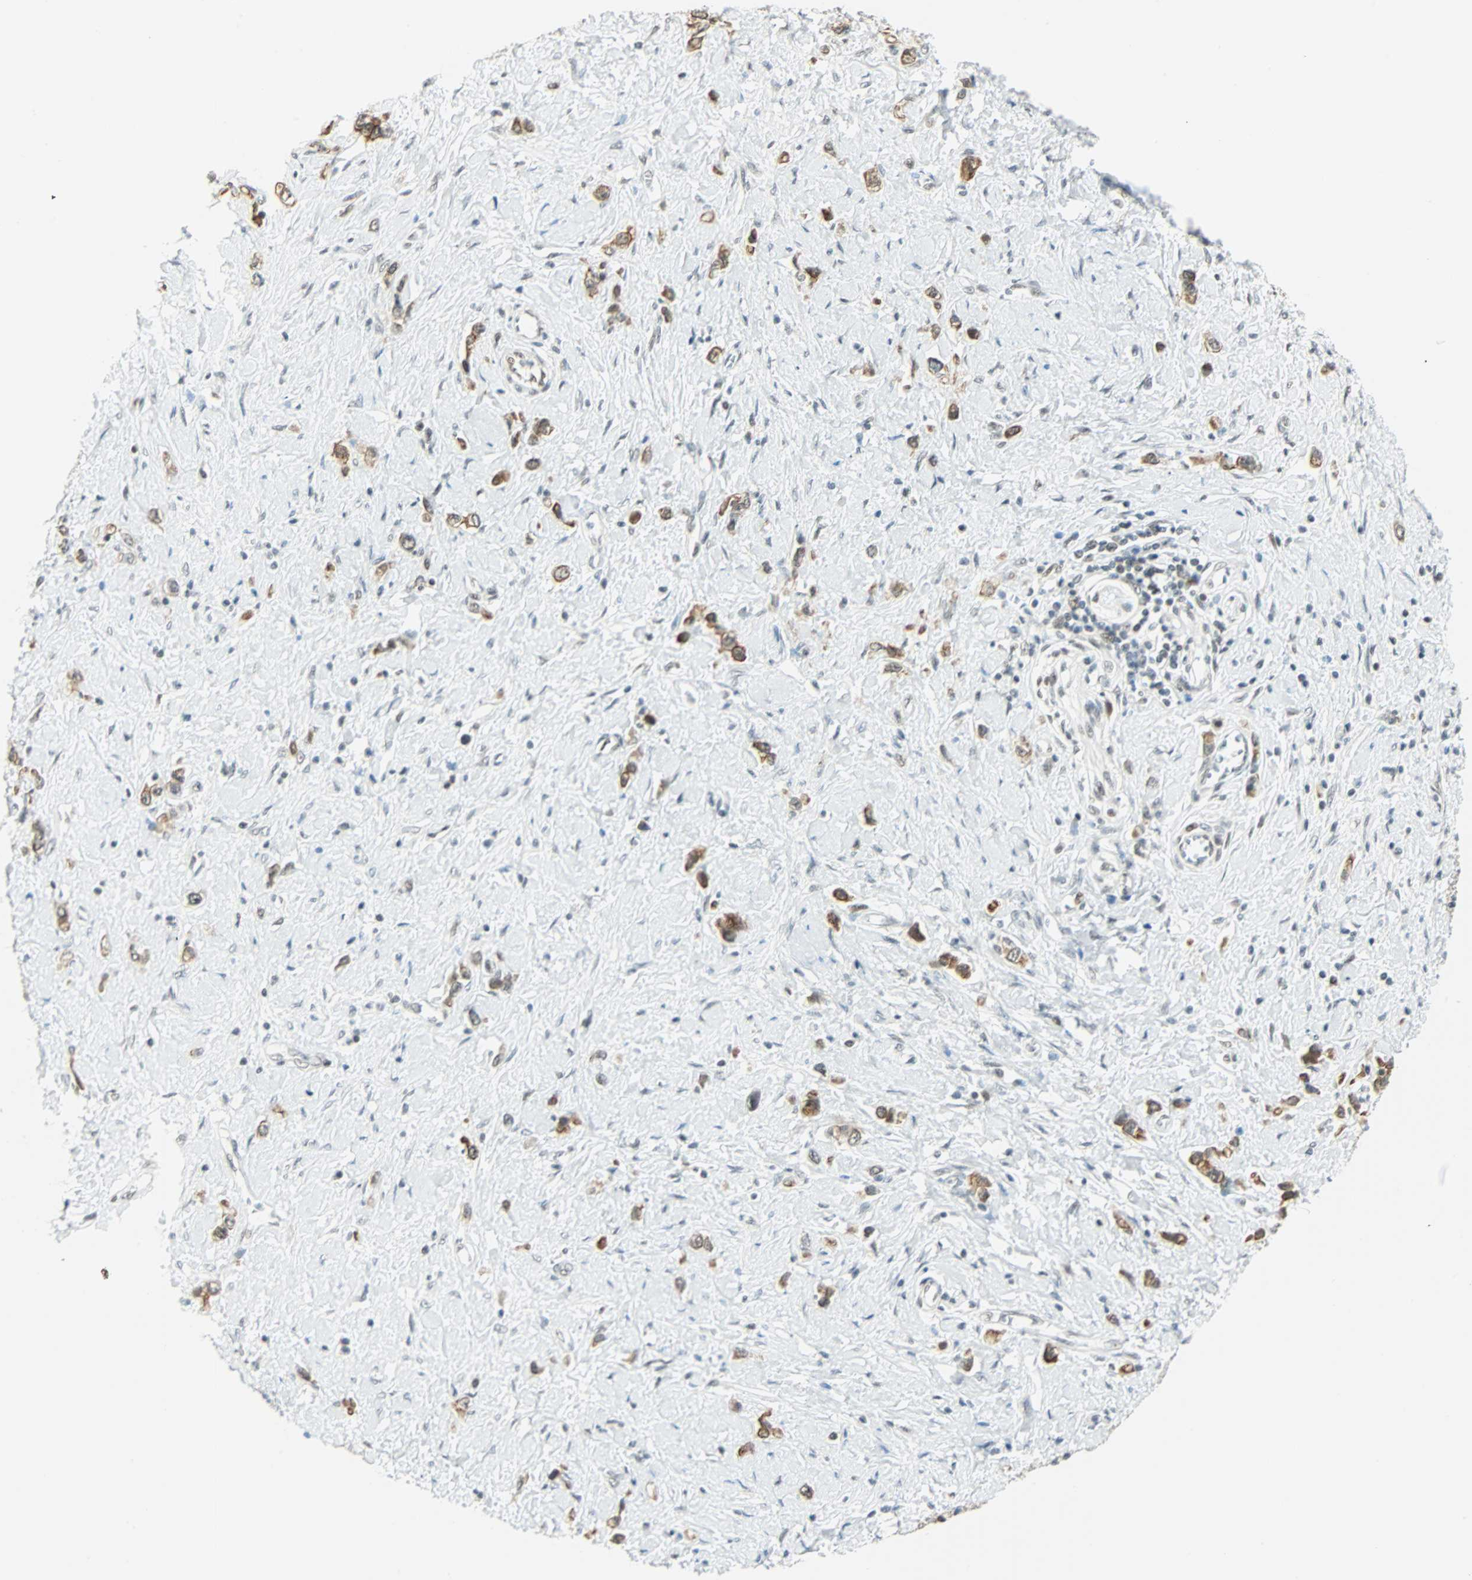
{"staining": {"intensity": "moderate", "quantity": ">75%", "location": "cytoplasmic/membranous"}, "tissue": "stomach cancer", "cell_type": "Tumor cells", "image_type": "cancer", "snomed": [{"axis": "morphology", "description": "Normal tissue, NOS"}, {"axis": "morphology", "description": "Adenocarcinoma, NOS"}, {"axis": "topography", "description": "Stomach, upper"}, {"axis": "topography", "description": "Stomach"}], "caption": "Adenocarcinoma (stomach) stained for a protein reveals moderate cytoplasmic/membranous positivity in tumor cells. The staining was performed using DAB (3,3'-diaminobenzidine) to visualize the protein expression in brown, while the nuclei were stained in blue with hematoxylin (Magnification: 20x).", "gene": "NELFE", "patient": {"sex": "female", "age": 65}}